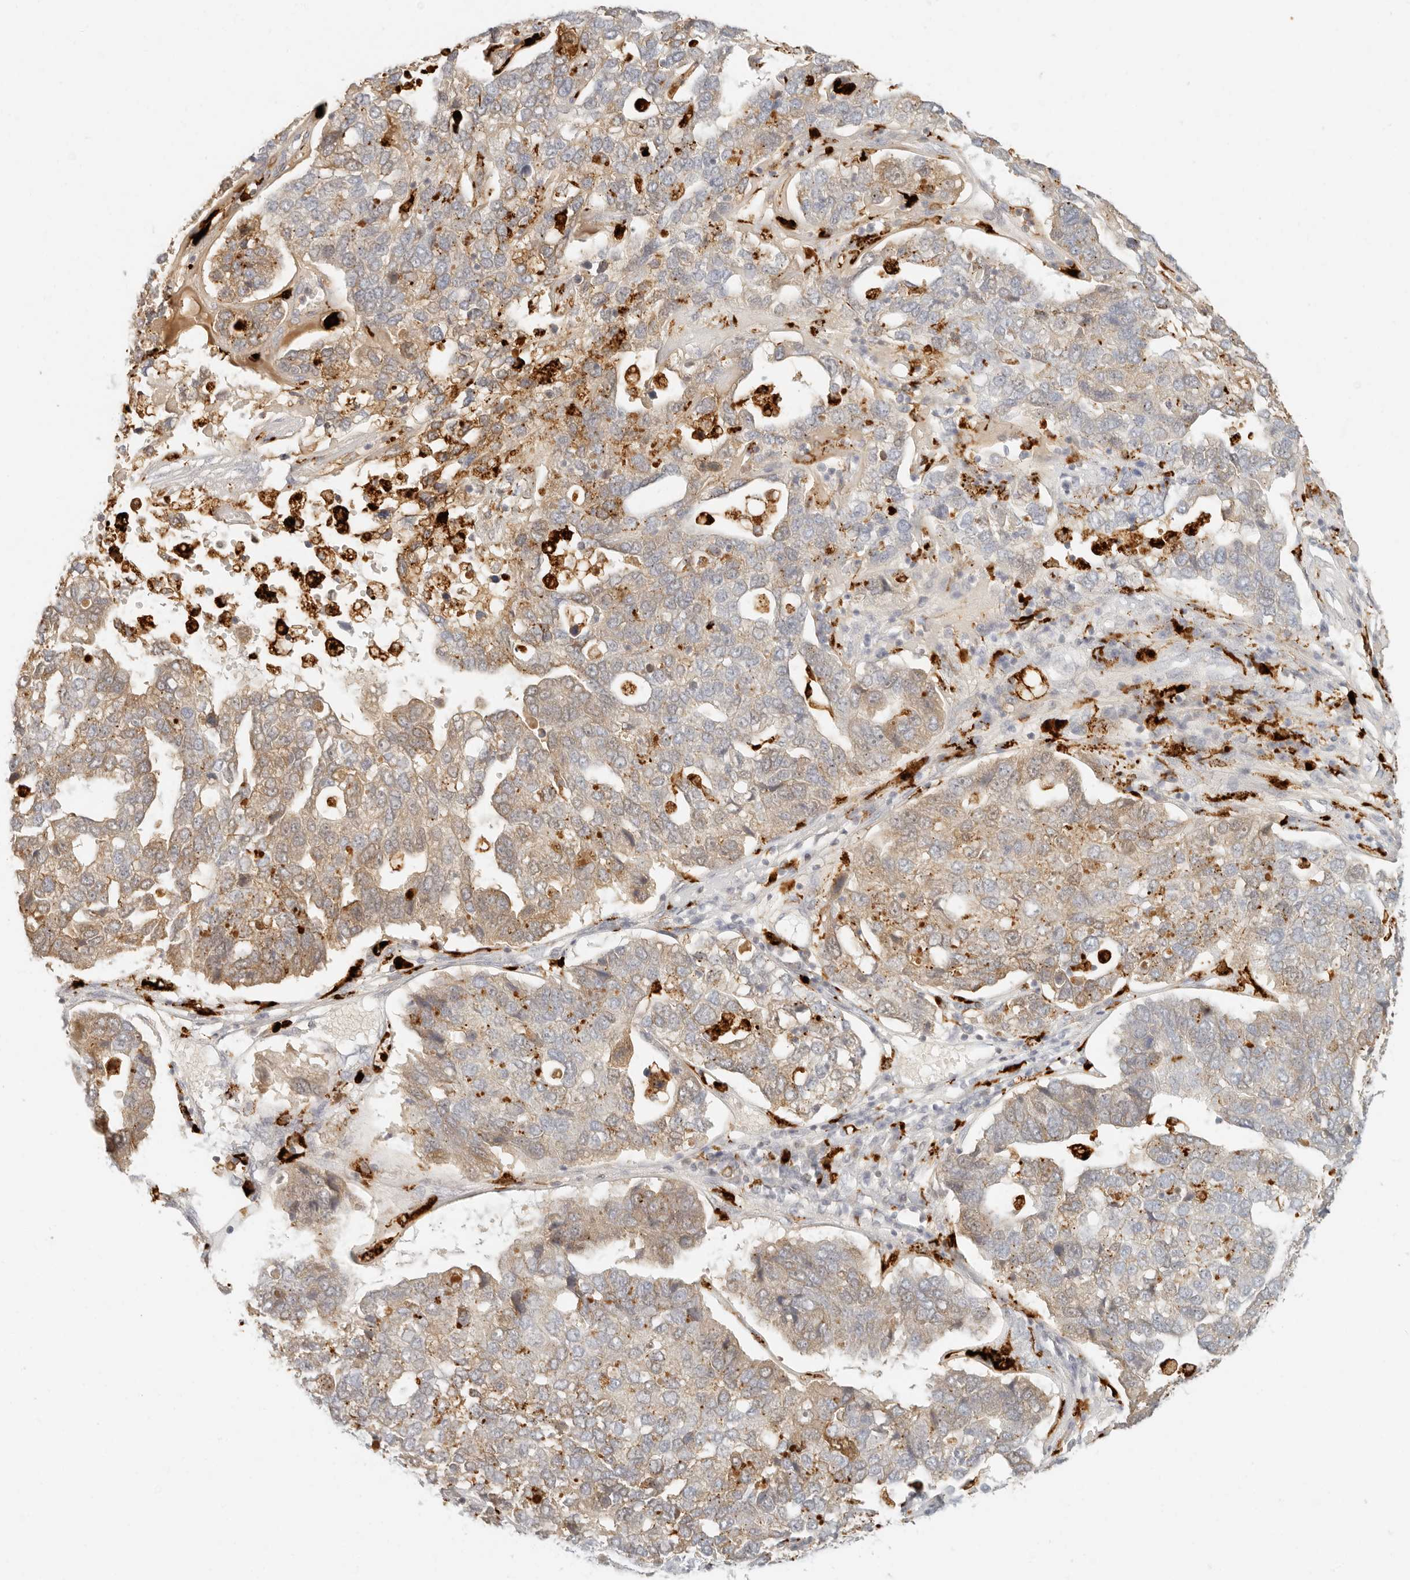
{"staining": {"intensity": "weak", "quantity": "25%-75%", "location": "cytoplasmic/membranous"}, "tissue": "pancreatic cancer", "cell_type": "Tumor cells", "image_type": "cancer", "snomed": [{"axis": "morphology", "description": "Adenocarcinoma, NOS"}, {"axis": "topography", "description": "Pancreas"}], "caption": "Weak cytoplasmic/membranous positivity for a protein is present in about 25%-75% of tumor cells of pancreatic cancer (adenocarcinoma) using immunohistochemistry.", "gene": "RNASET2", "patient": {"sex": "female", "age": 61}}